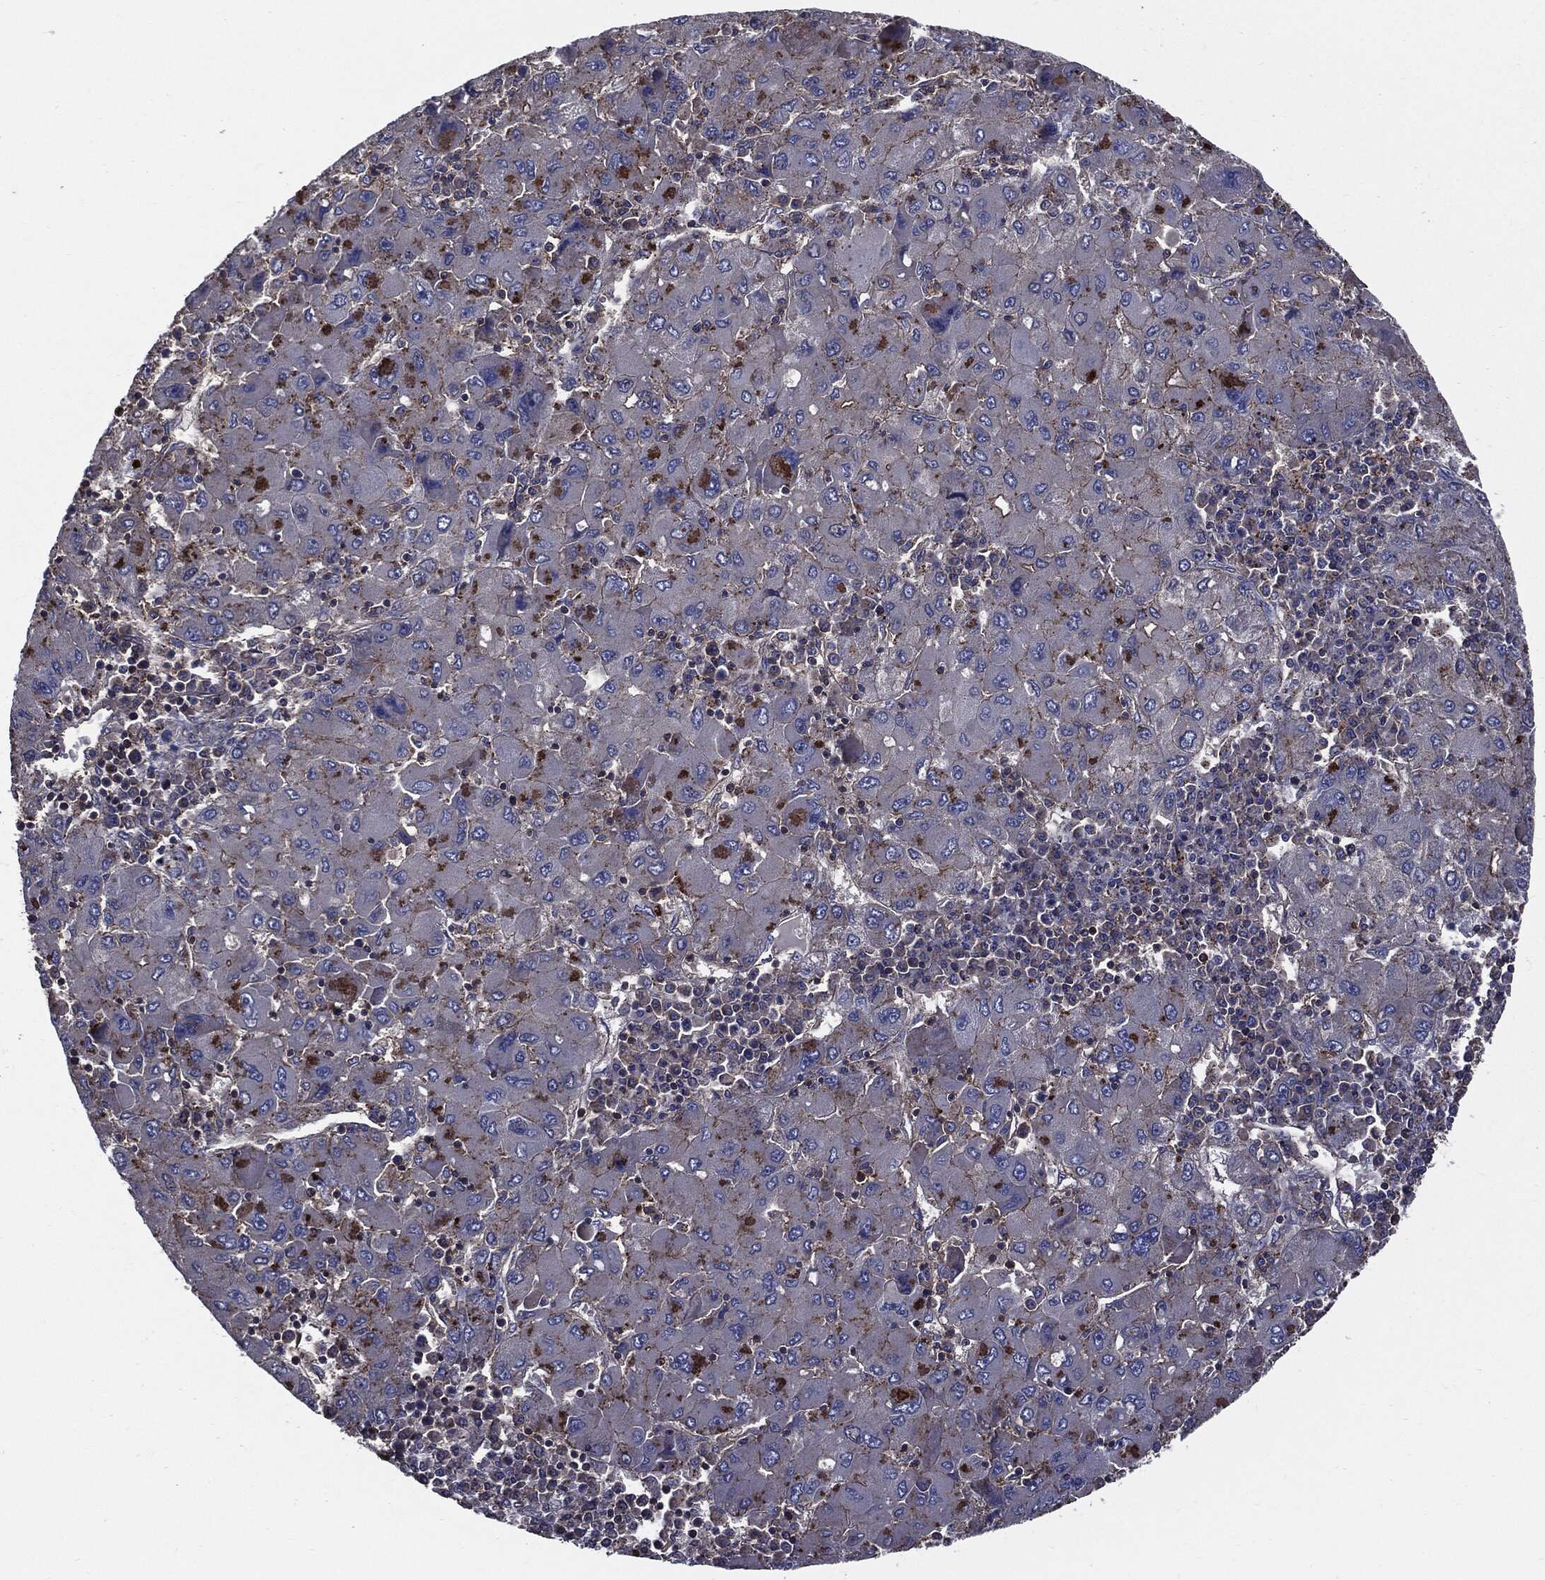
{"staining": {"intensity": "negative", "quantity": "none", "location": "none"}, "tissue": "liver cancer", "cell_type": "Tumor cells", "image_type": "cancer", "snomed": [{"axis": "morphology", "description": "Carcinoma, Hepatocellular, NOS"}, {"axis": "topography", "description": "Liver"}], "caption": "IHC image of hepatocellular carcinoma (liver) stained for a protein (brown), which shows no staining in tumor cells.", "gene": "PDCD6IP", "patient": {"sex": "male", "age": 75}}